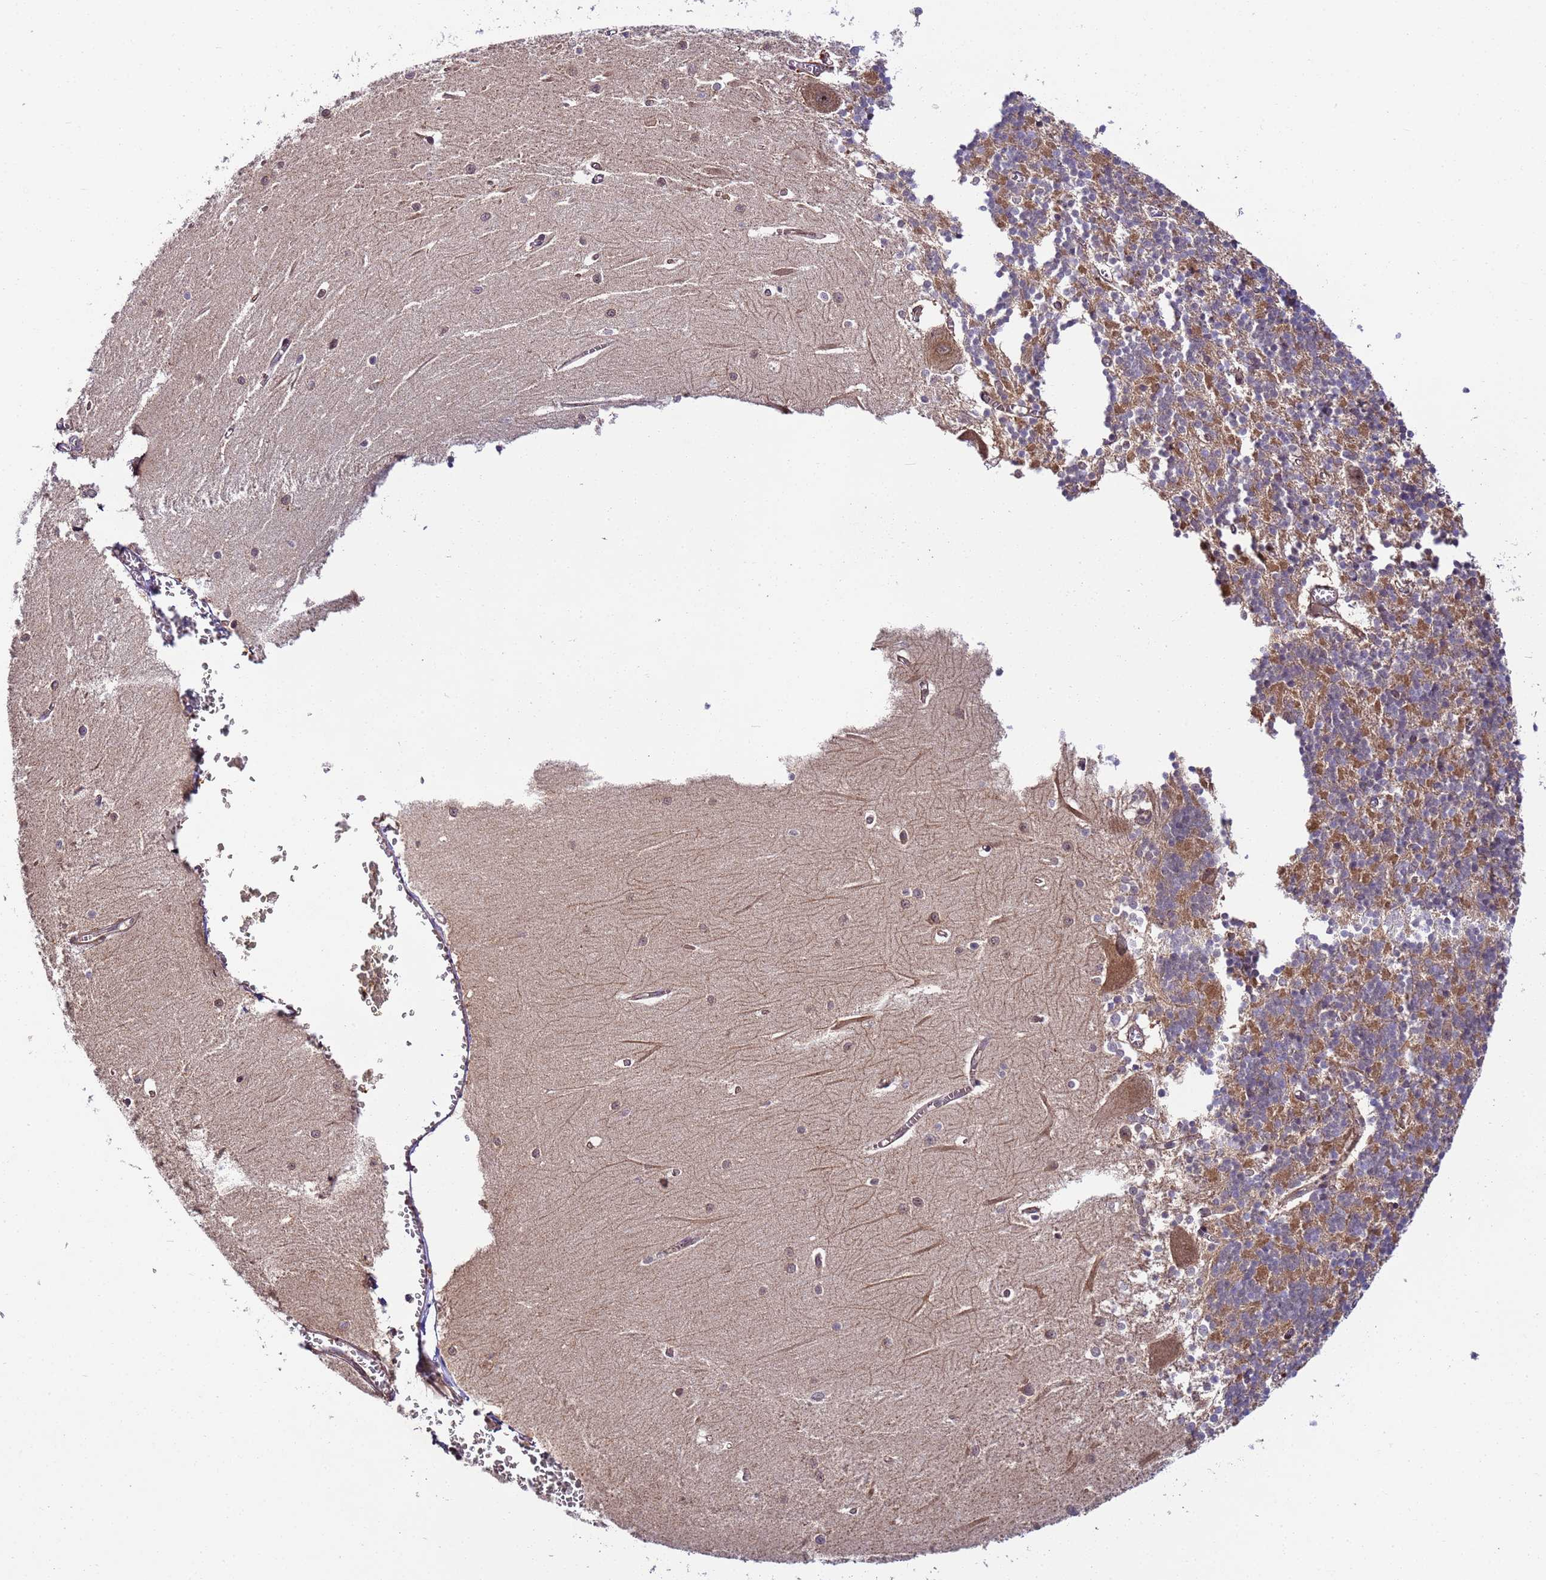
{"staining": {"intensity": "moderate", "quantity": ">75%", "location": "cytoplasmic/membranous"}, "tissue": "cerebellum", "cell_type": "Cells in granular layer", "image_type": "normal", "snomed": [{"axis": "morphology", "description": "Normal tissue, NOS"}, {"axis": "topography", "description": "Cerebellum"}], "caption": "This image shows benign cerebellum stained with immunohistochemistry to label a protein in brown. The cytoplasmic/membranous of cells in granular layer show moderate positivity for the protein. Nuclei are counter-stained blue.", "gene": "RAPGEF3", "patient": {"sex": "male", "age": 37}}